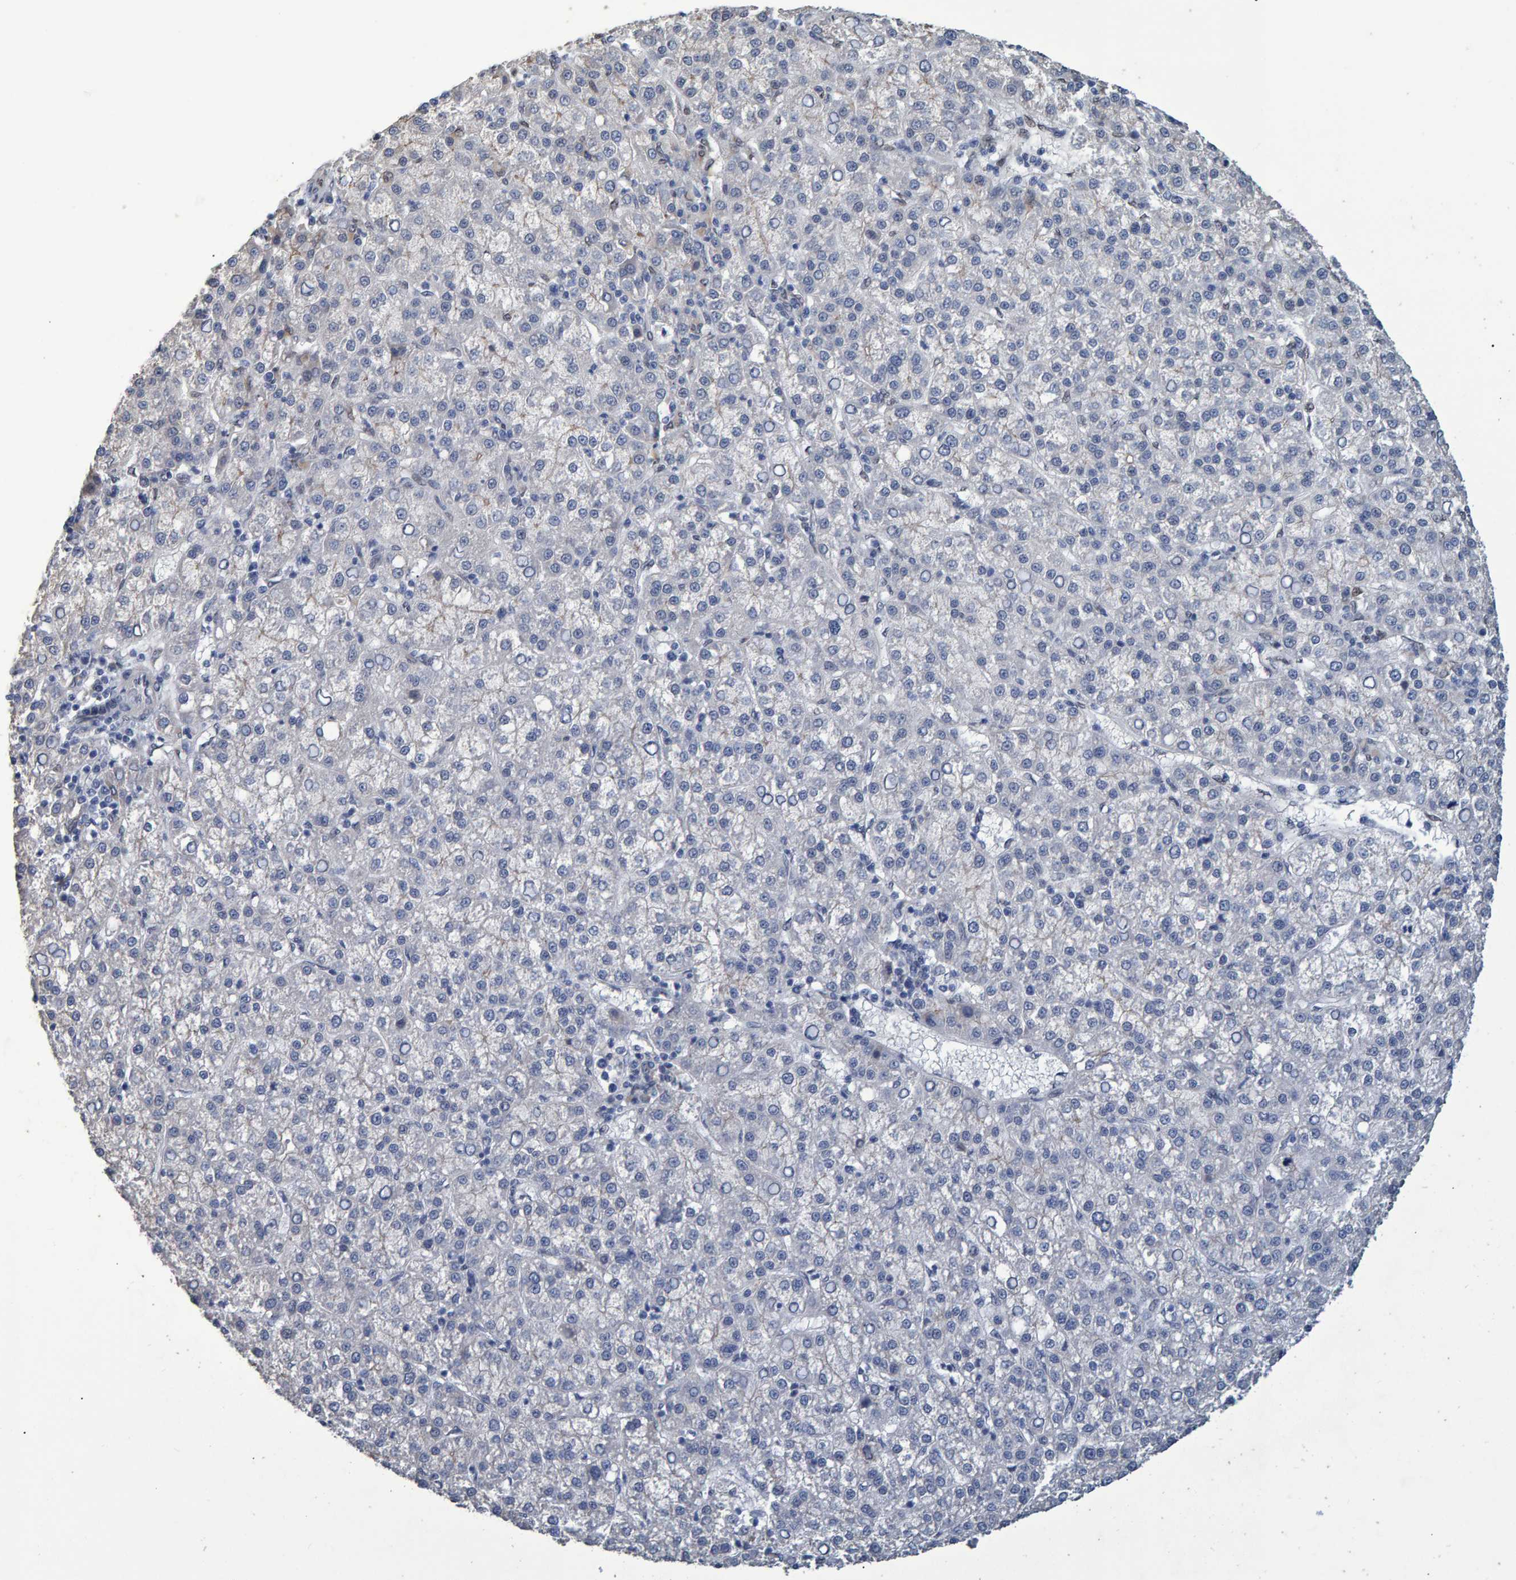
{"staining": {"intensity": "negative", "quantity": "none", "location": "none"}, "tissue": "liver cancer", "cell_type": "Tumor cells", "image_type": "cancer", "snomed": [{"axis": "morphology", "description": "Carcinoma, Hepatocellular, NOS"}, {"axis": "topography", "description": "Liver"}], "caption": "Immunohistochemical staining of liver cancer (hepatocellular carcinoma) shows no significant expression in tumor cells.", "gene": "QKI", "patient": {"sex": "female", "age": 58}}